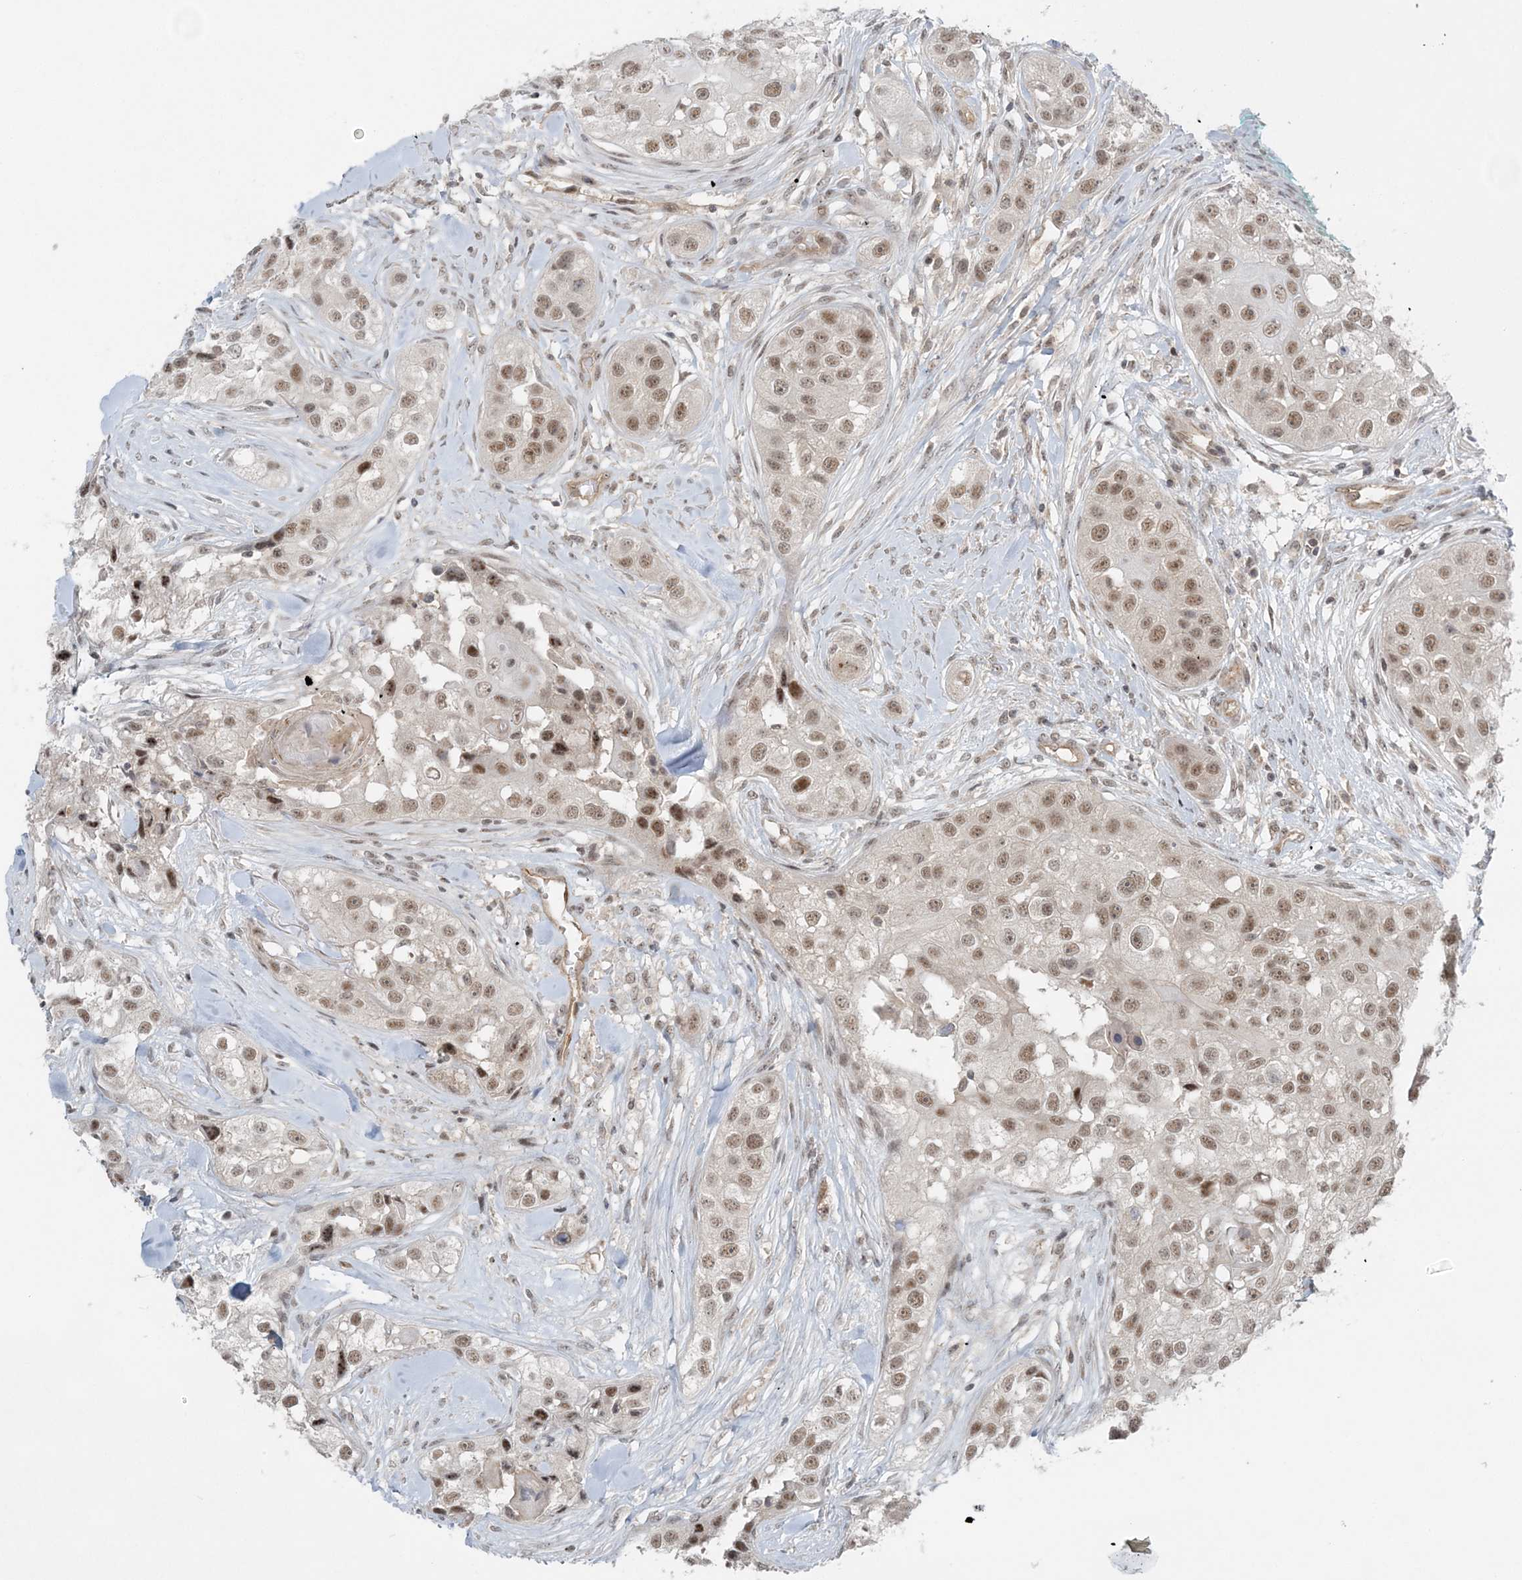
{"staining": {"intensity": "moderate", "quantity": ">75%", "location": "nuclear"}, "tissue": "head and neck cancer", "cell_type": "Tumor cells", "image_type": "cancer", "snomed": [{"axis": "morphology", "description": "Normal tissue, NOS"}, {"axis": "morphology", "description": "Squamous cell carcinoma, NOS"}, {"axis": "topography", "description": "Skeletal muscle"}, {"axis": "topography", "description": "Head-Neck"}], "caption": "This is a photomicrograph of immunohistochemistry staining of head and neck cancer (squamous cell carcinoma), which shows moderate expression in the nuclear of tumor cells.", "gene": "ATP11A", "patient": {"sex": "male", "age": 51}}